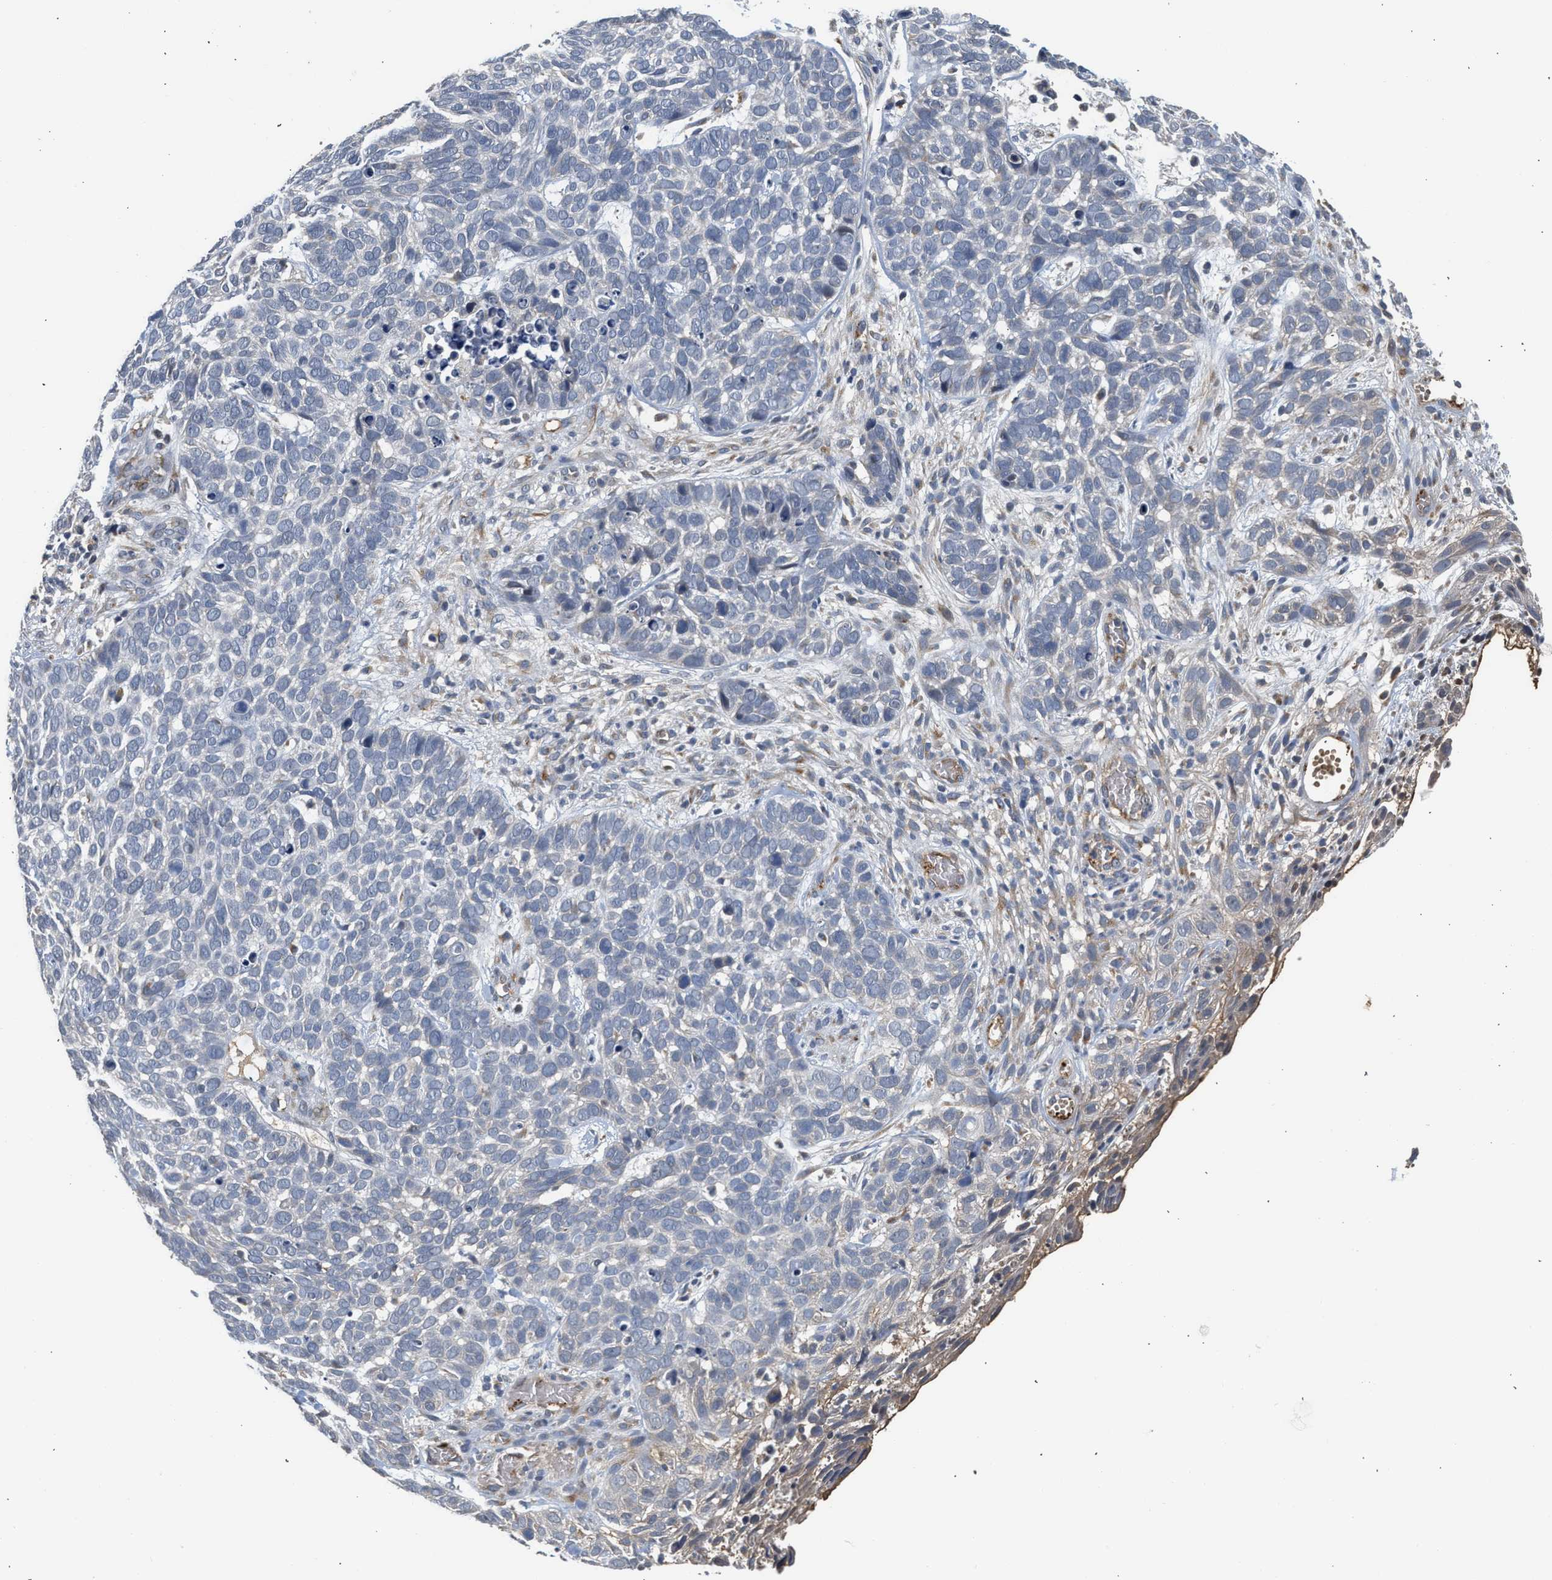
{"staining": {"intensity": "negative", "quantity": "none", "location": "none"}, "tissue": "skin cancer", "cell_type": "Tumor cells", "image_type": "cancer", "snomed": [{"axis": "morphology", "description": "Basal cell carcinoma"}, {"axis": "topography", "description": "Skin"}], "caption": "Photomicrograph shows no significant protein staining in tumor cells of basal cell carcinoma (skin).", "gene": "PIM1", "patient": {"sex": "male", "age": 87}}